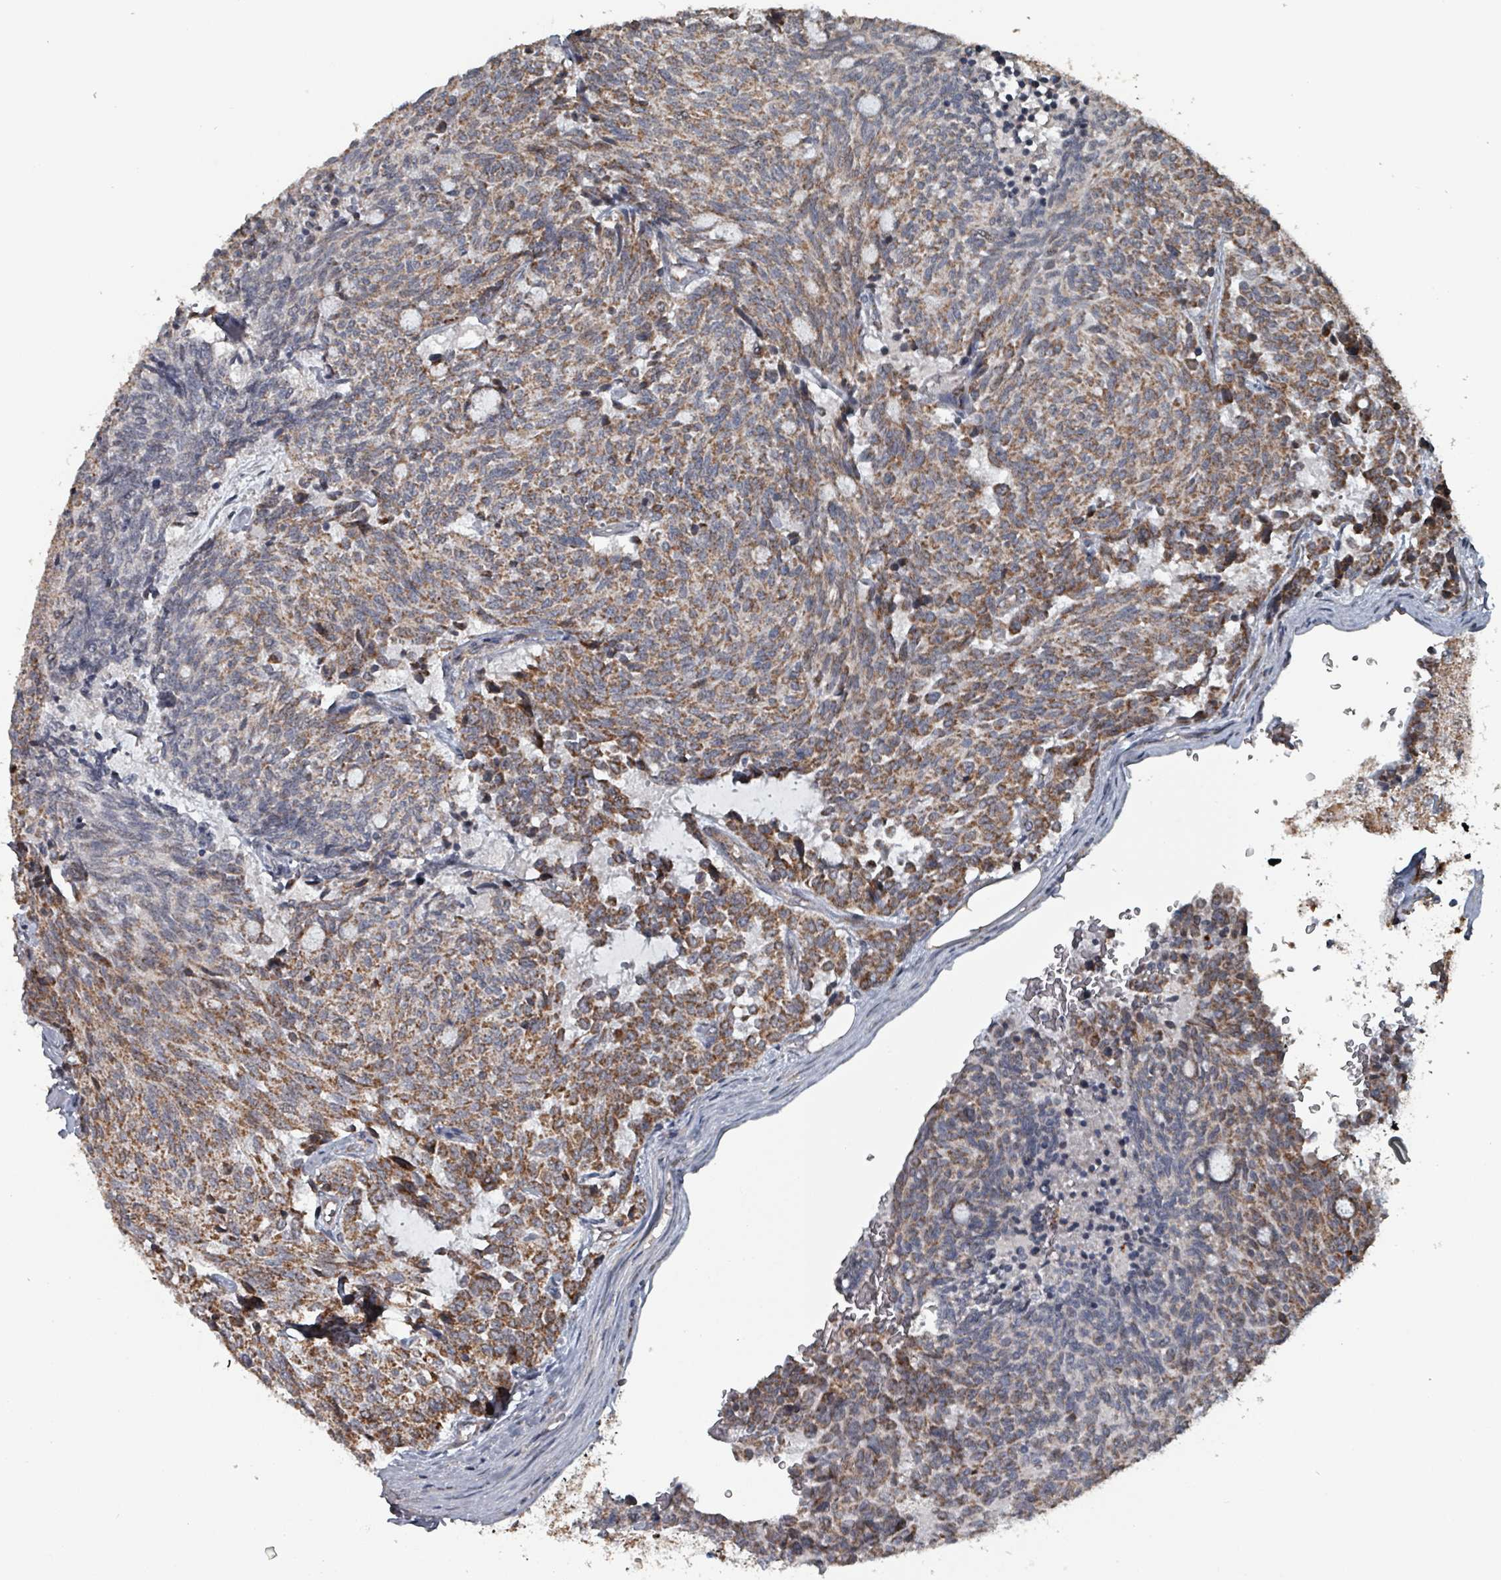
{"staining": {"intensity": "moderate", "quantity": ">75%", "location": "cytoplasmic/membranous"}, "tissue": "carcinoid", "cell_type": "Tumor cells", "image_type": "cancer", "snomed": [{"axis": "morphology", "description": "Carcinoid, malignant, NOS"}, {"axis": "topography", "description": "Pancreas"}], "caption": "Moderate cytoplasmic/membranous protein positivity is appreciated in approximately >75% of tumor cells in carcinoid. The staining is performed using DAB brown chromogen to label protein expression. The nuclei are counter-stained blue using hematoxylin.", "gene": "MRPL4", "patient": {"sex": "female", "age": 54}}